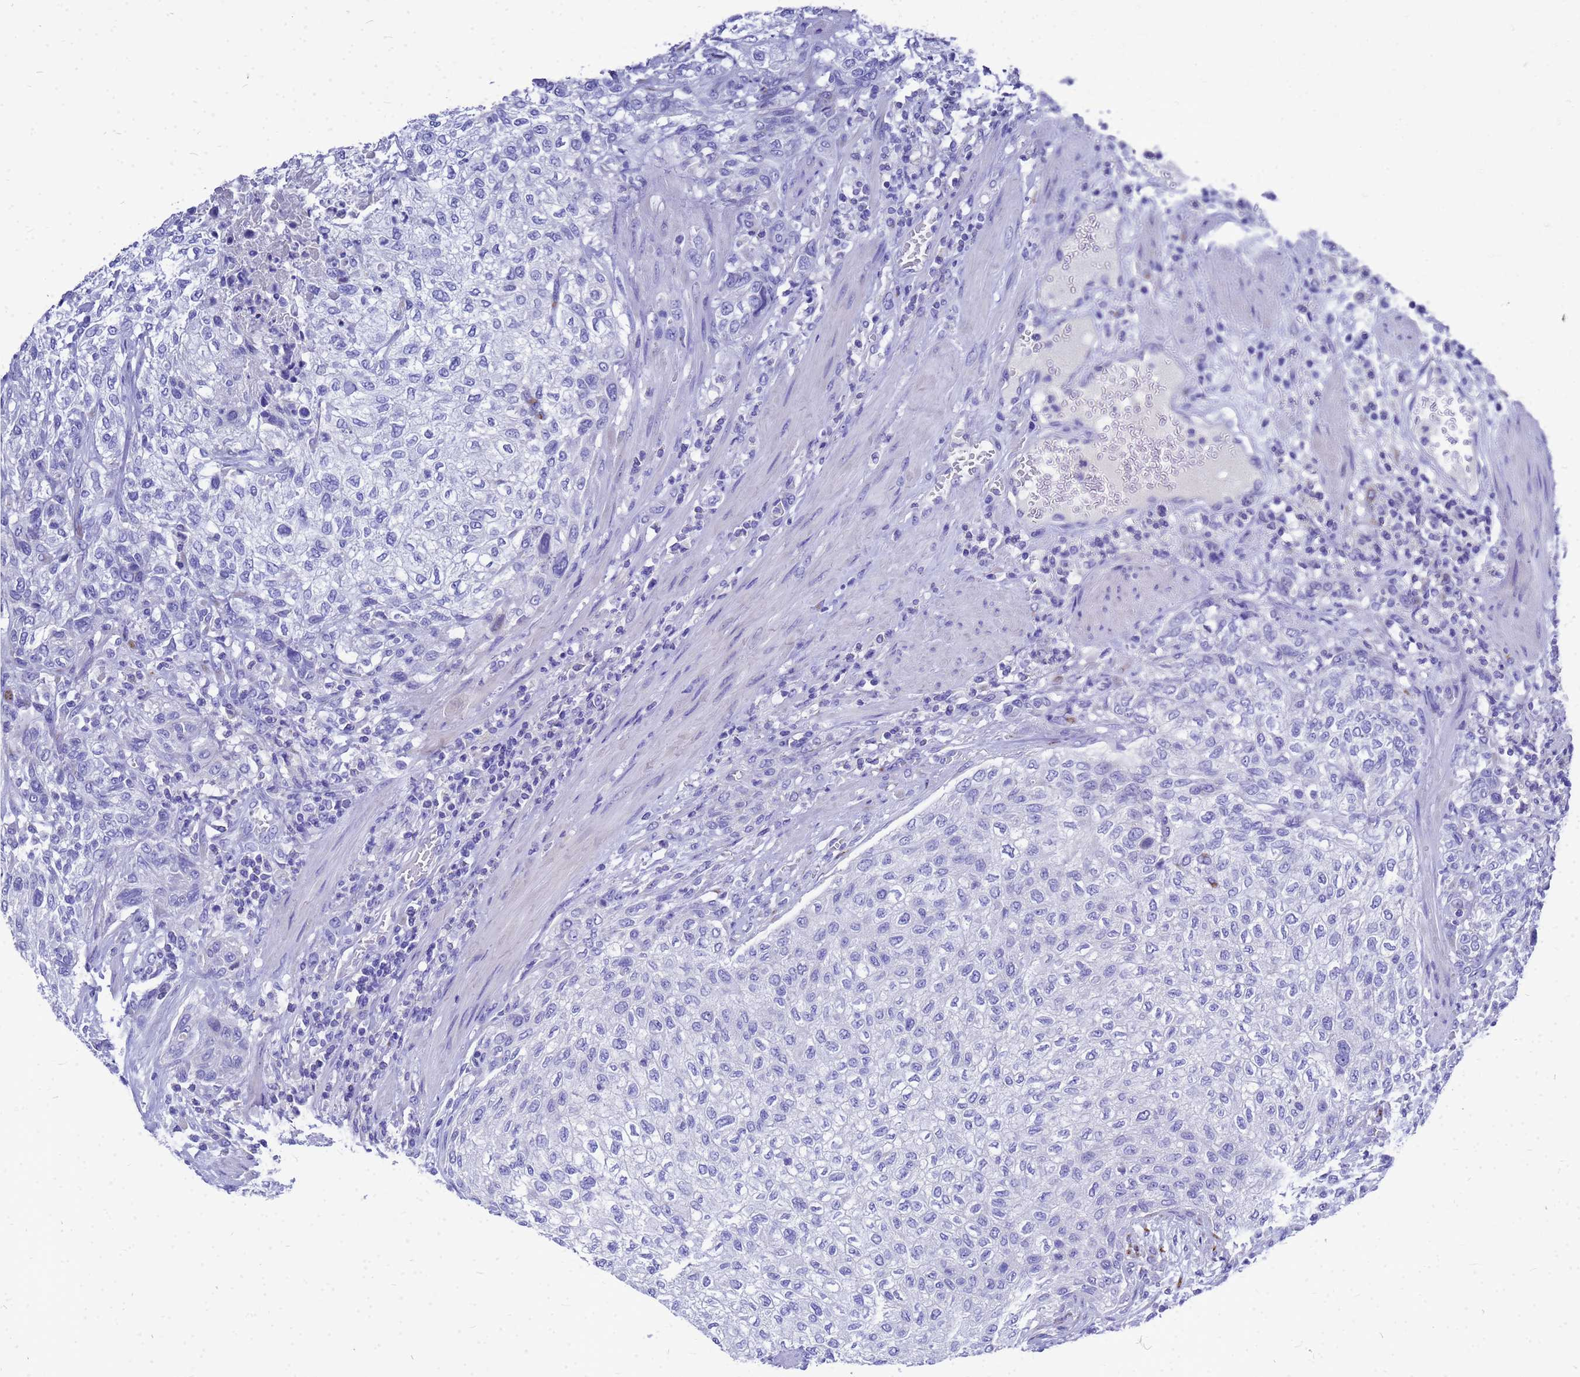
{"staining": {"intensity": "negative", "quantity": "none", "location": "none"}, "tissue": "urothelial cancer", "cell_type": "Tumor cells", "image_type": "cancer", "snomed": [{"axis": "morphology", "description": "Urothelial carcinoma, High grade"}, {"axis": "topography", "description": "Urinary bladder"}], "caption": "High power microscopy histopathology image of an IHC image of urothelial cancer, revealing no significant positivity in tumor cells.", "gene": "OR52E2", "patient": {"sex": "male", "age": 35}}